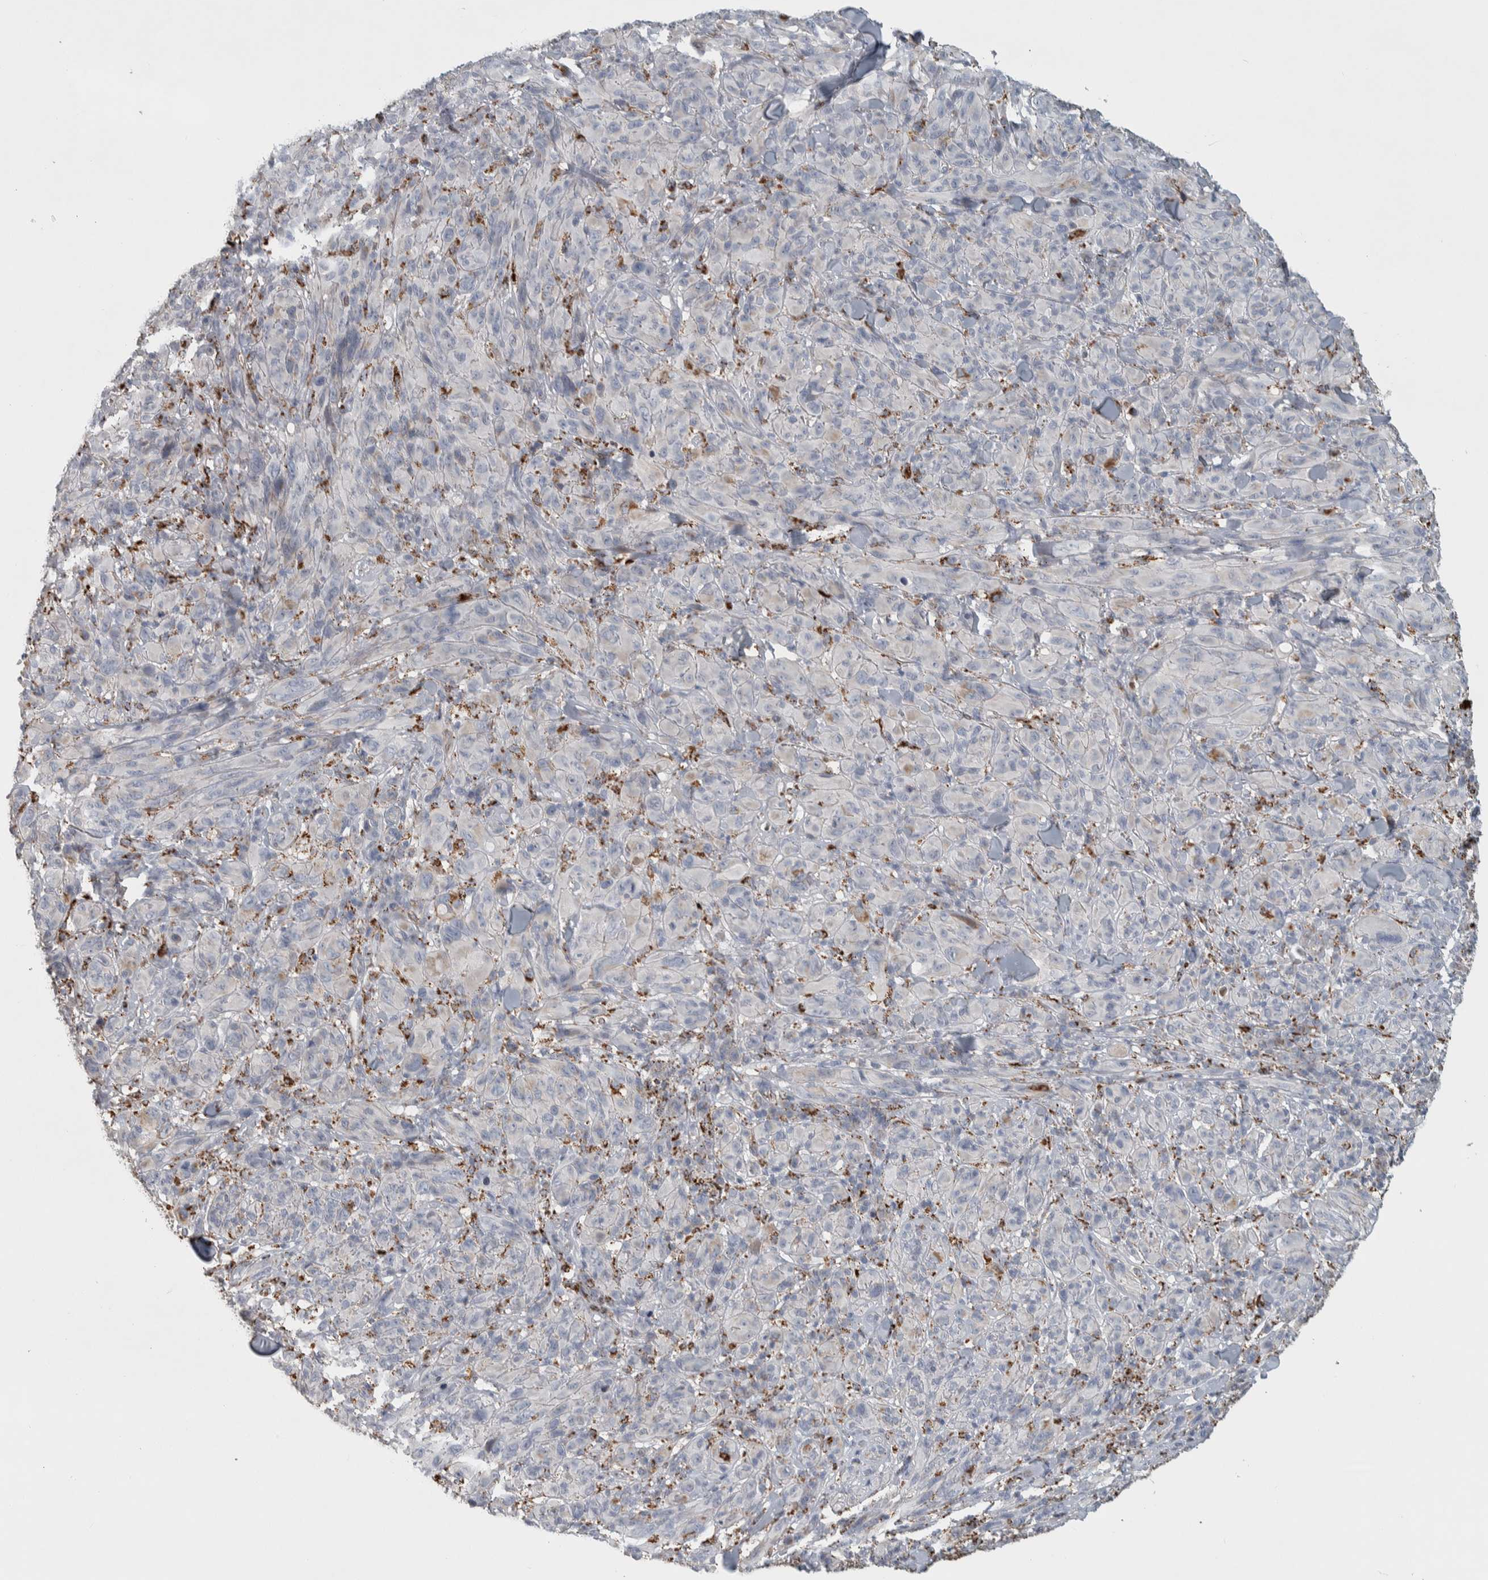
{"staining": {"intensity": "negative", "quantity": "none", "location": "none"}, "tissue": "melanoma", "cell_type": "Tumor cells", "image_type": "cancer", "snomed": [{"axis": "morphology", "description": "Malignant melanoma, NOS"}, {"axis": "topography", "description": "Skin of head"}], "caption": "Immunohistochemistry histopathology image of neoplastic tissue: melanoma stained with DAB (3,3'-diaminobenzidine) demonstrates no significant protein positivity in tumor cells.", "gene": "FAM78A", "patient": {"sex": "male", "age": 96}}